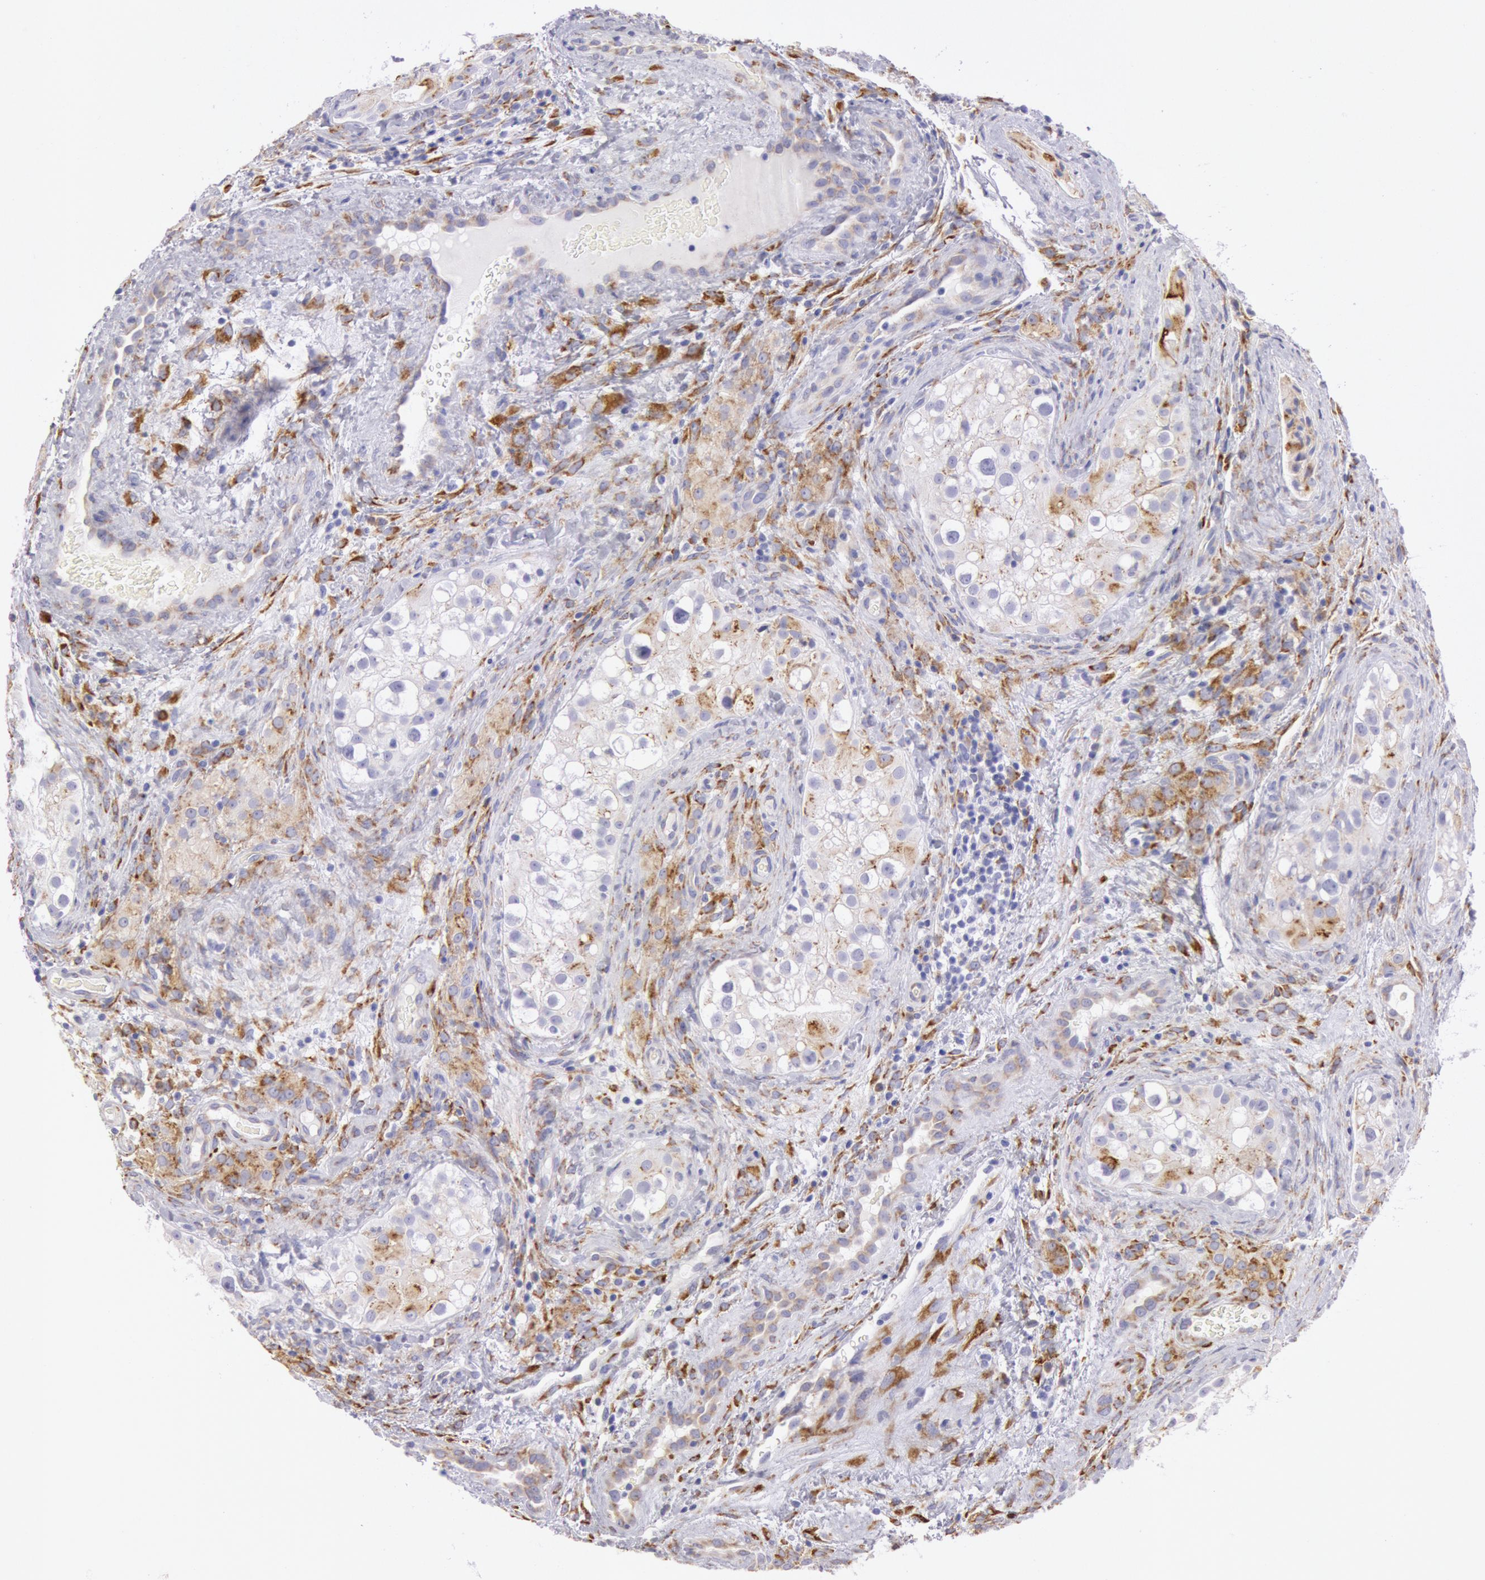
{"staining": {"intensity": "moderate", "quantity": "<25%", "location": "cytoplasmic/membranous,nuclear"}, "tissue": "testis cancer", "cell_type": "Tumor cells", "image_type": "cancer", "snomed": [{"axis": "morphology", "description": "Carcinoma, Embryonal, NOS"}, {"axis": "topography", "description": "Testis"}], "caption": "Immunohistochemistry (IHC) staining of testis cancer (embryonal carcinoma), which reveals low levels of moderate cytoplasmic/membranous and nuclear positivity in approximately <25% of tumor cells indicating moderate cytoplasmic/membranous and nuclear protein positivity. The staining was performed using DAB (3,3'-diaminobenzidine) (brown) for protein detection and nuclei were counterstained in hematoxylin (blue).", "gene": "CIDEB", "patient": {"sex": "male", "age": 31}}